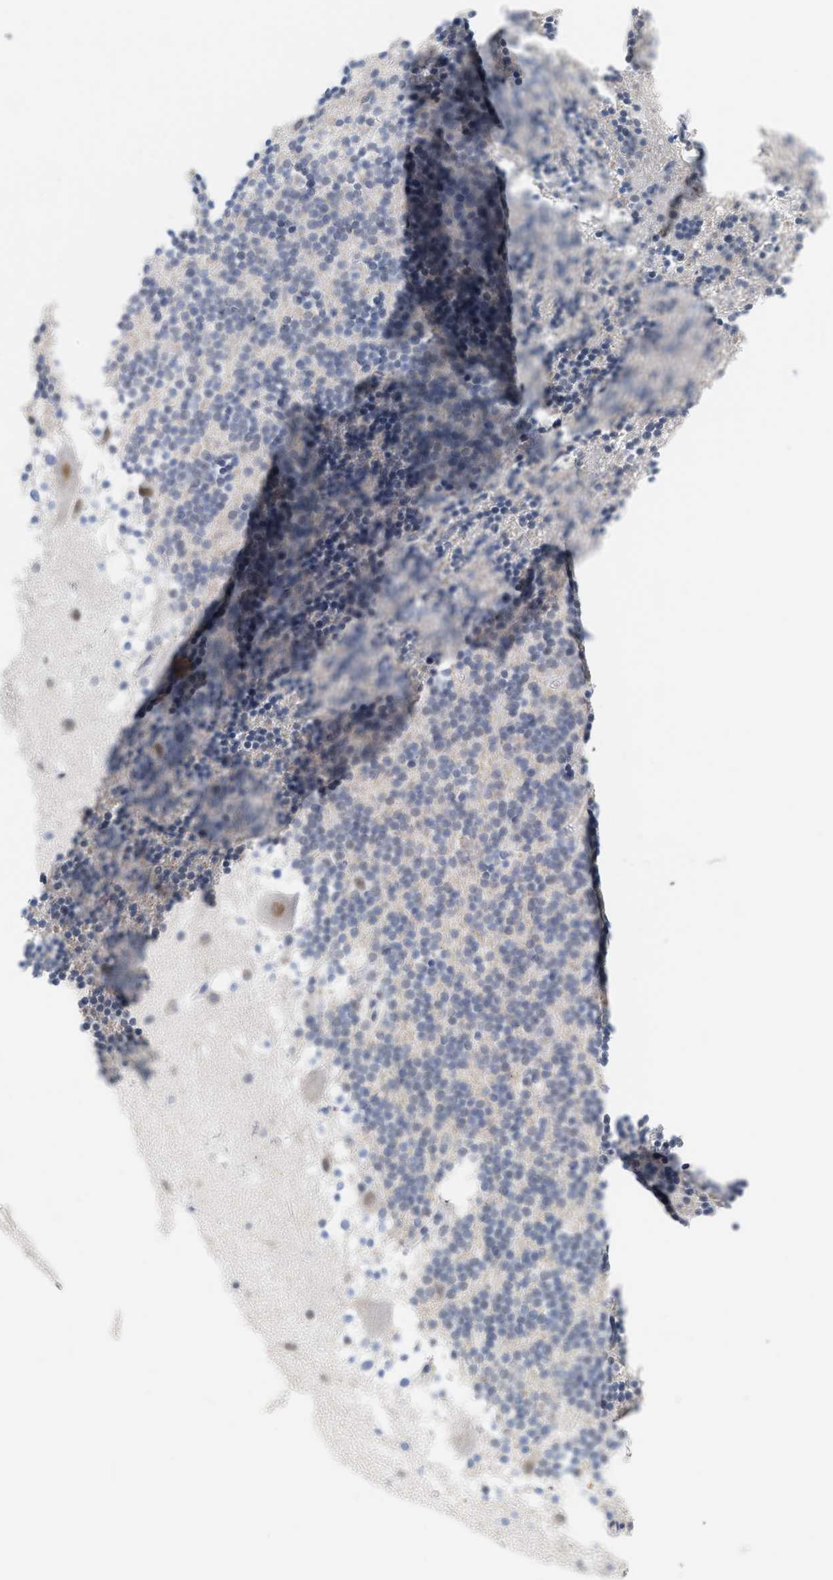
{"staining": {"intensity": "weak", "quantity": "<25%", "location": "nuclear"}, "tissue": "cerebellum", "cell_type": "Cells in granular layer", "image_type": "normal", "snomed": [{"axis": "morphology", "description": "Normal tissue, NOS"}, {"axis": "topography", "description": "Cerebellum"}], "caption": "An IHC histopathology image of normal cerebellum is shown. There is no staining in cells in granular layer of cerebellum. (DAB (3,3'-diaminobenzidine) immunohistochemistry (IHC) with hematoxylin counter stain).", "gene": "XIRP1", "patient": {"sex": "male", "age": 45}}